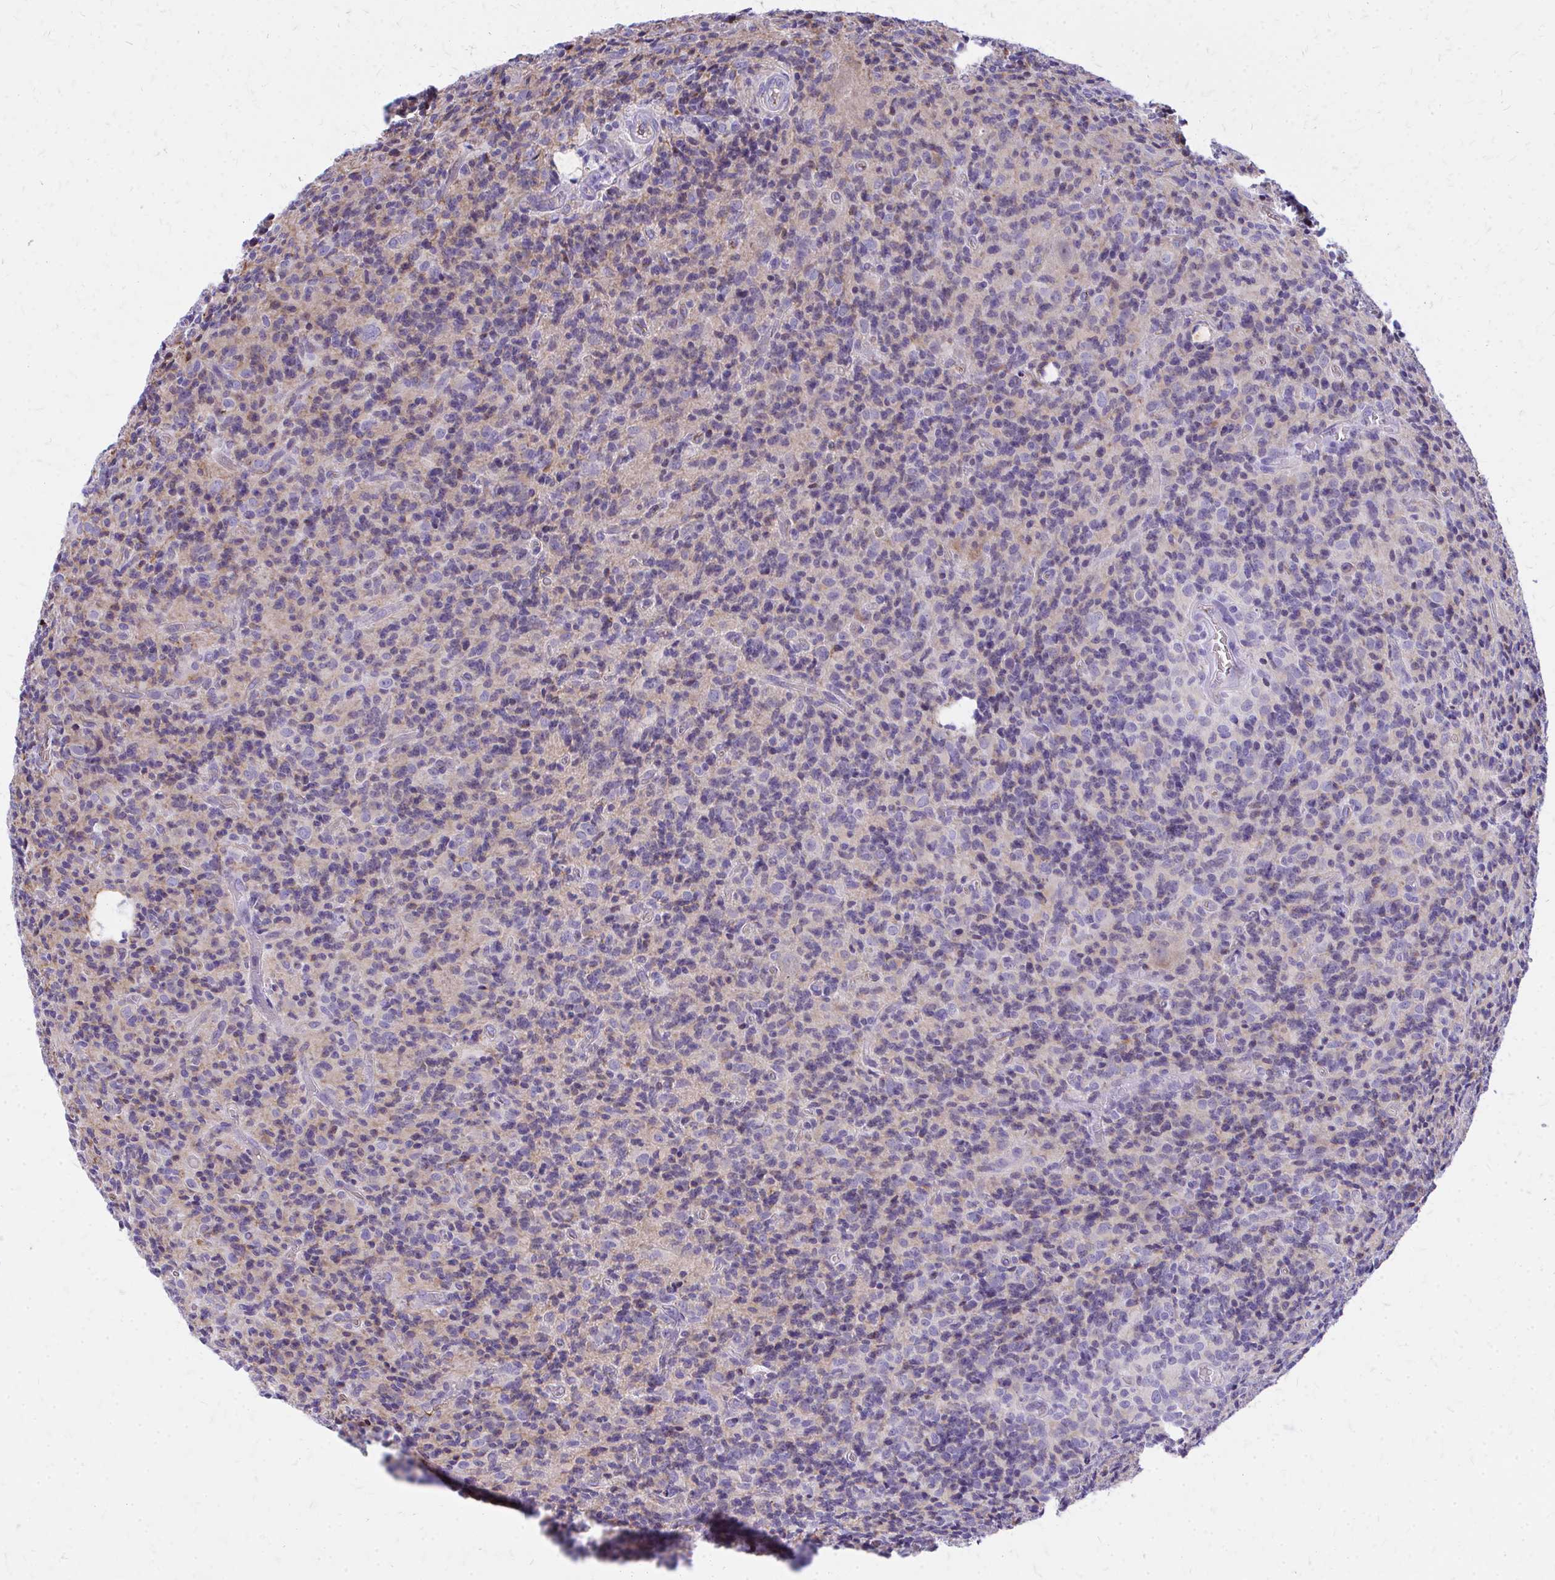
{"staining": {"intensity": "negative", "quantity": "none", "location": "none"}, "tissue": "glioma", "cell_type": "Tumor cells", "image_type": "cancer", "snomed": [{"axis": "morphology", "description": "Glioma, malignant, High grade"}, {"axis": "topography", "description": "Brain"}], "caption": "This is an immunohistochemistry photomicrograph of human malignant glioma (high-grade). There is no positivity in tumor cells.", "gene": "TPSG1", "patient": {"sex": "male", "age": 76}}